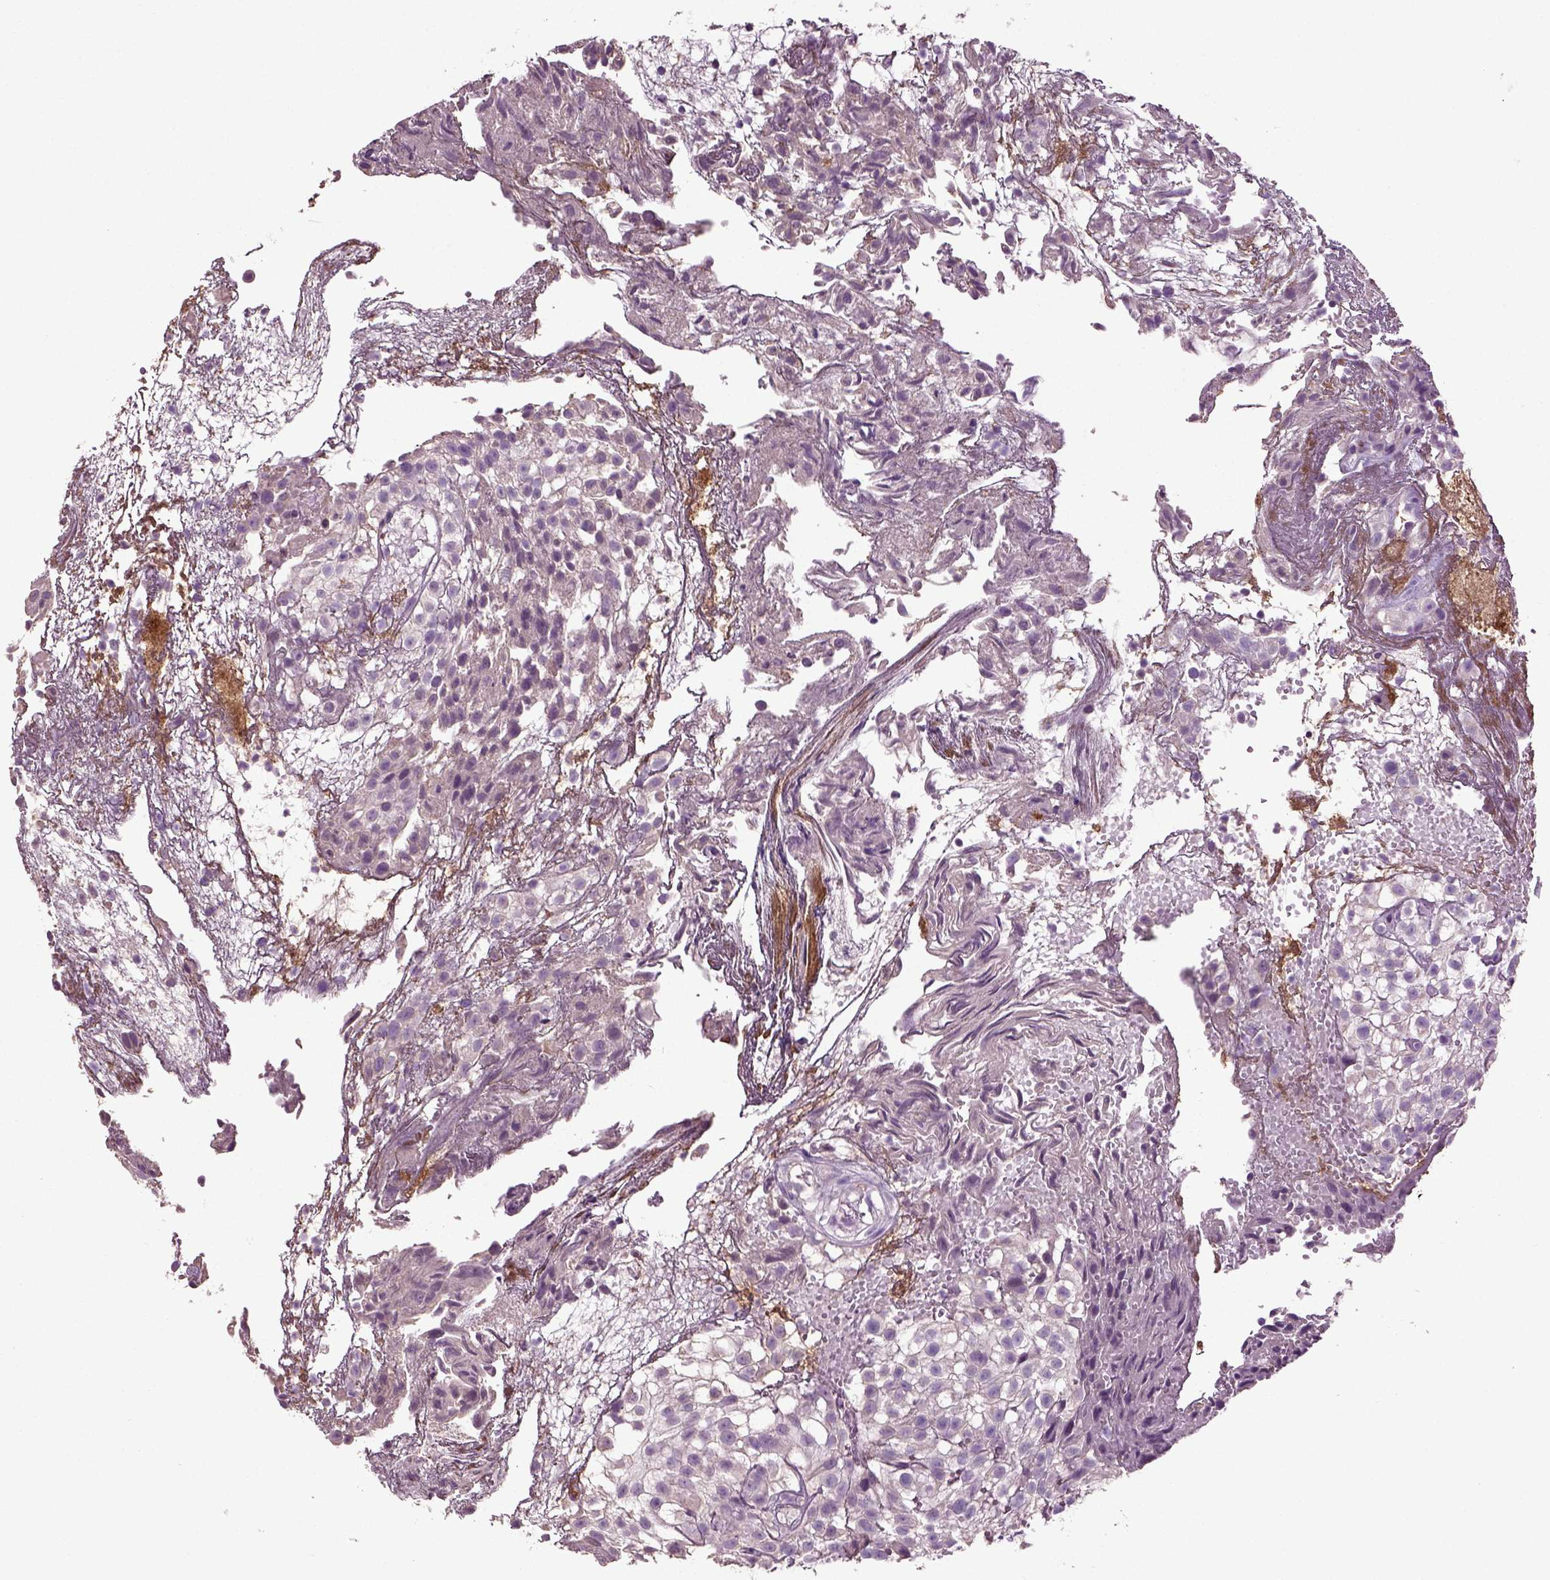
{"staining": {"intensity": "negative", "quantity": "none", "location": "none"}, "tissue": "urothelial cancer", "cell_type": "Tumor cells", "image_type": "cancer", "snomed": [{"axis": "morphology", "description": "Urothelial carcinoma, High grade"}, {"axis": "topography", "description": "Urinary bladder"}], "caption": "Urothelial cancer was stained to show a protein in brown. There is no significant expression in tumor cells.", "gene": "DEFB118", "patient": {"sex": "male", "age": 56}}